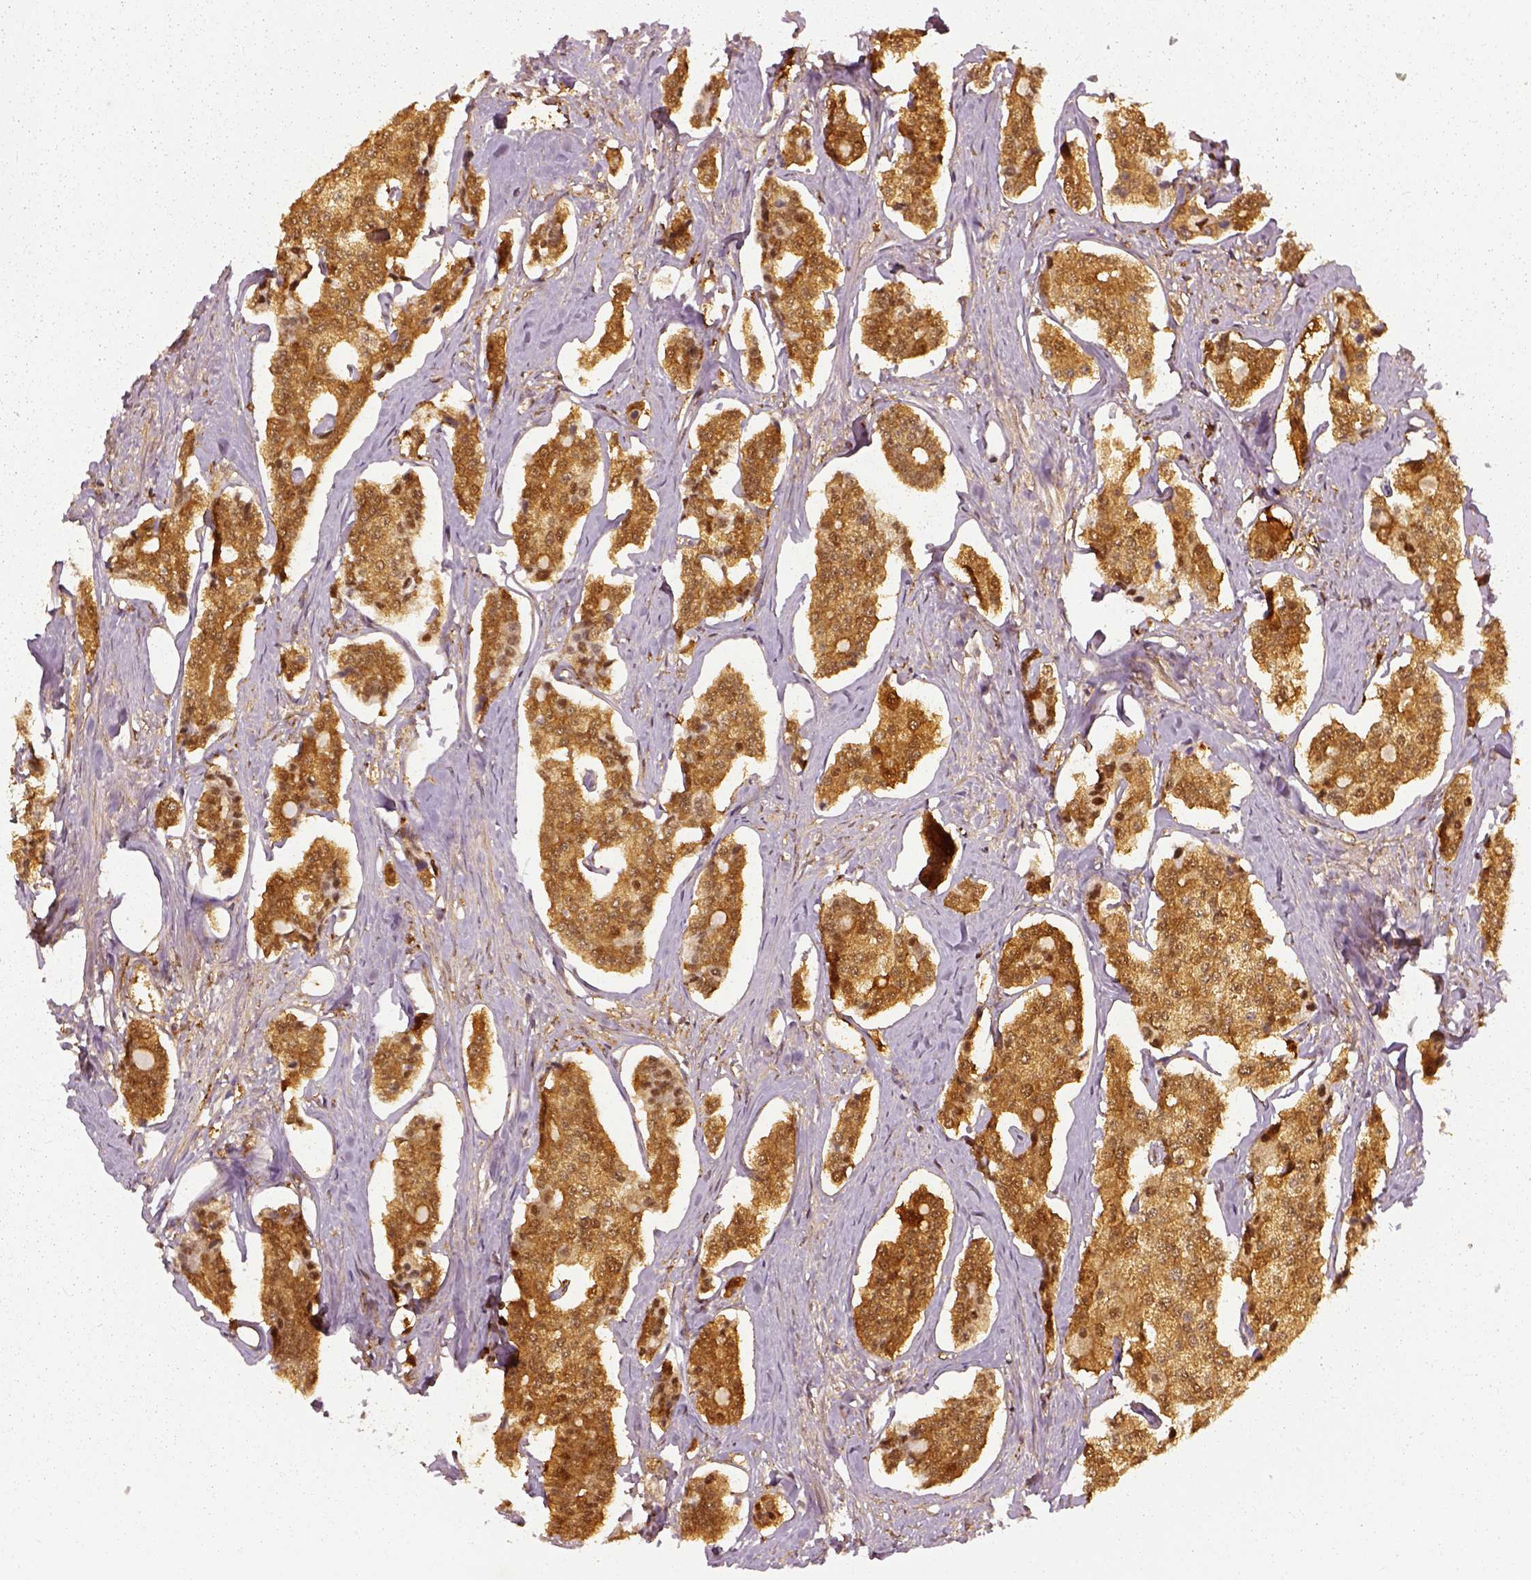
{"staining": {"intensity": "moderate", "quantity": ">75%", "location": "cytoplasmic/membranous,nuclear"}, "tissue": "carcinoid", "cell_type": "Tumor cells", "image_type": "cancer", "snomed": [{"axis": "morphology", "description": "Carcinoid, malignant, NOS"}, {"axis": "topography", "description": "Small intestine"}], "caption": "Immunohistochemical staining of human carcinoid exhibits medium levels of moderate cytoplasmic/membranous and nuclear staining in about >75% of tumor cells. (IHC, brightfield microscopy, high magnification).", "gene": "GPI", "patient": {"sex": "female", "age": 65}}